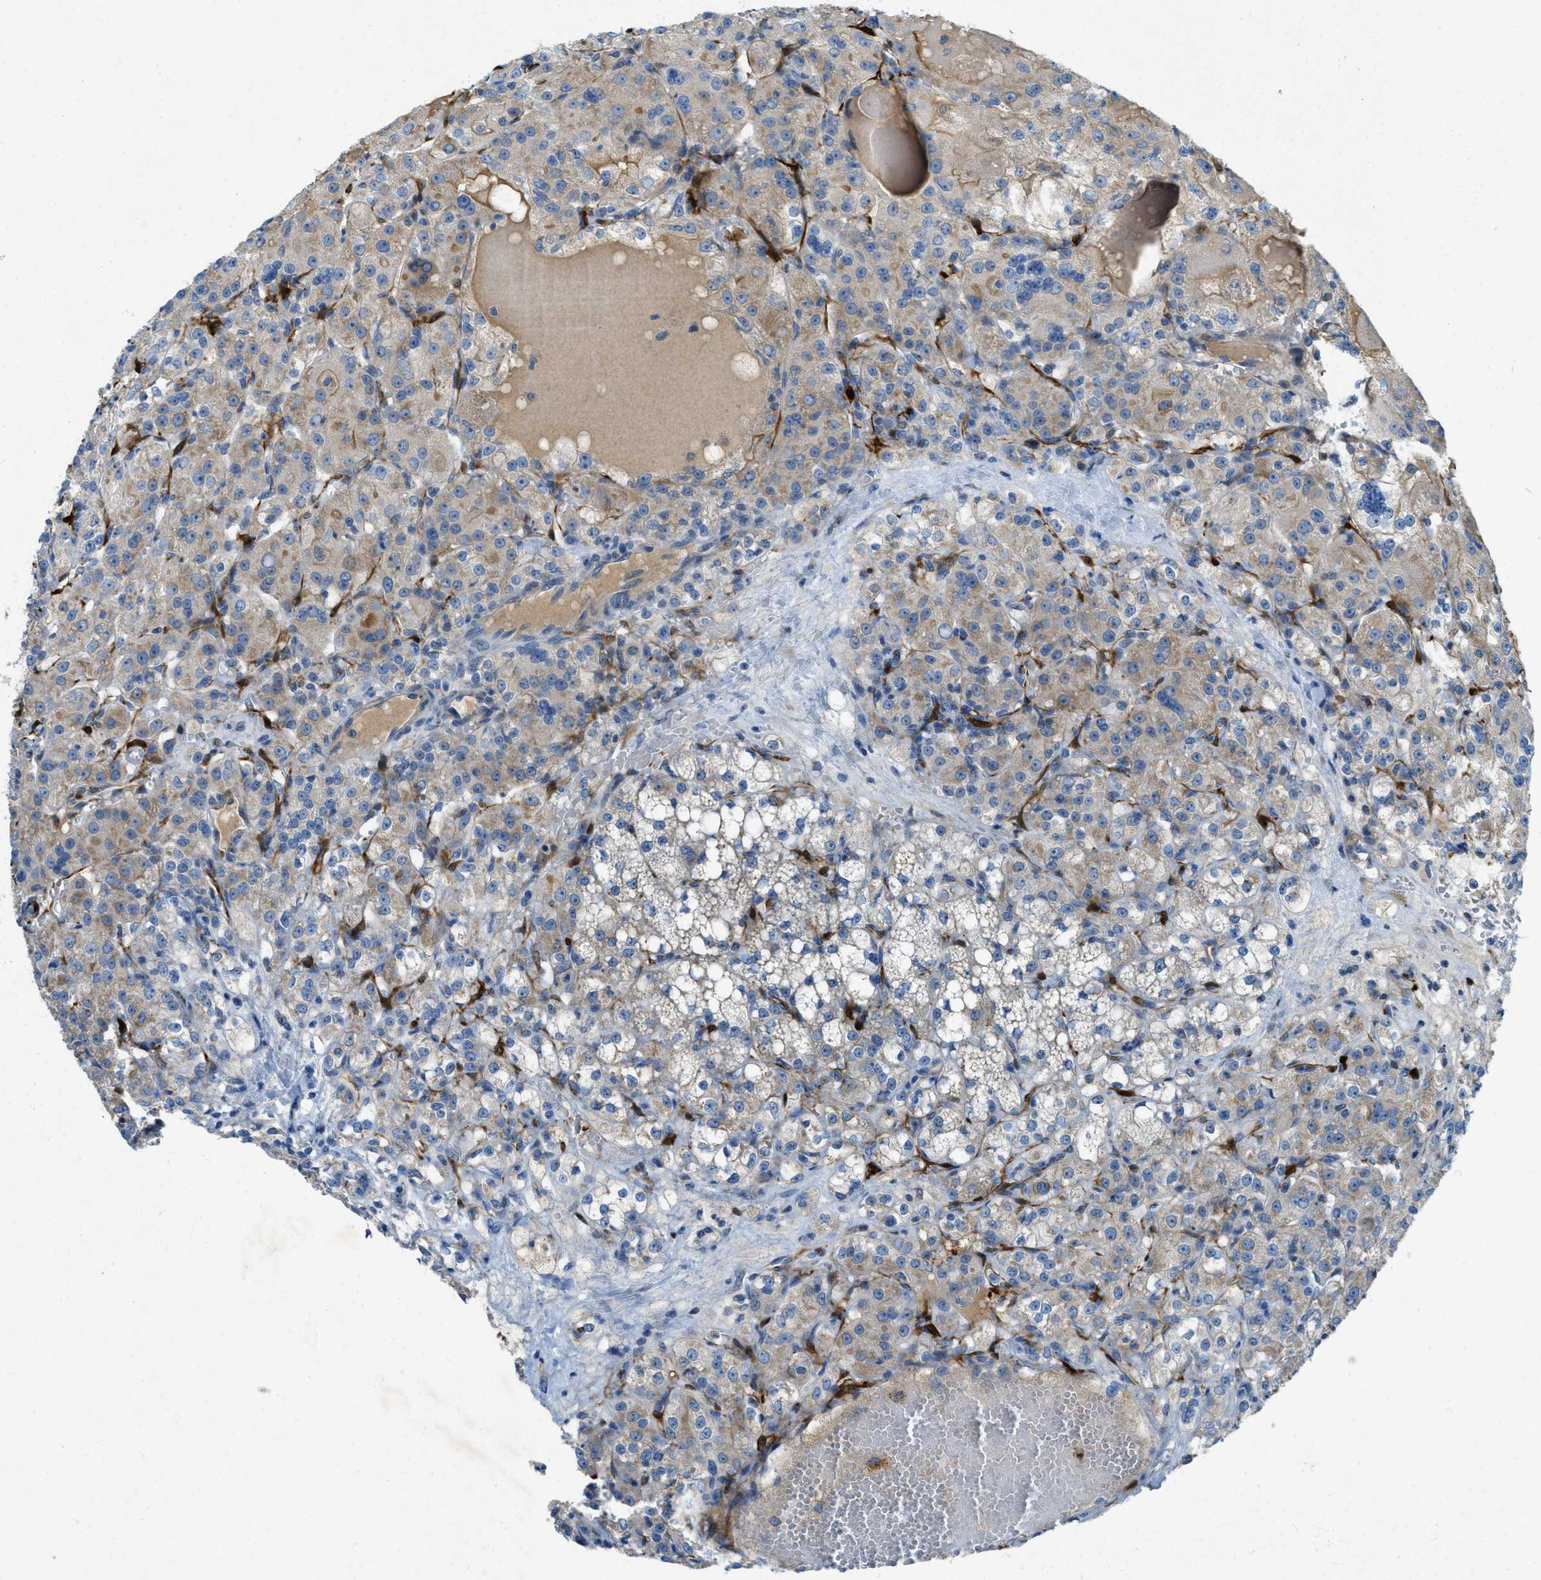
{"staining": {"intensity": "weak", "quantity": ">75%", "location": "cytoplasmic/membranous"}, "tissue": "renal cancer", "cell_type": "Tumor cells", "image_type": "cancer", "snomed": [{"axis": "morphology", "description": "Normal tissue, NOS"}, {"axis": "morphology", "description": "Adenocarcinoma, NOS"}, {"axis": "topography", "description": "Kidney"}], "caption": "IHC of human renal cancer shows low levels of weak cytoplasmic/membranous staining in about >75% of tumor cells.", "gene": "CYGB", "patient": {"sex": "male", "age": 61}}